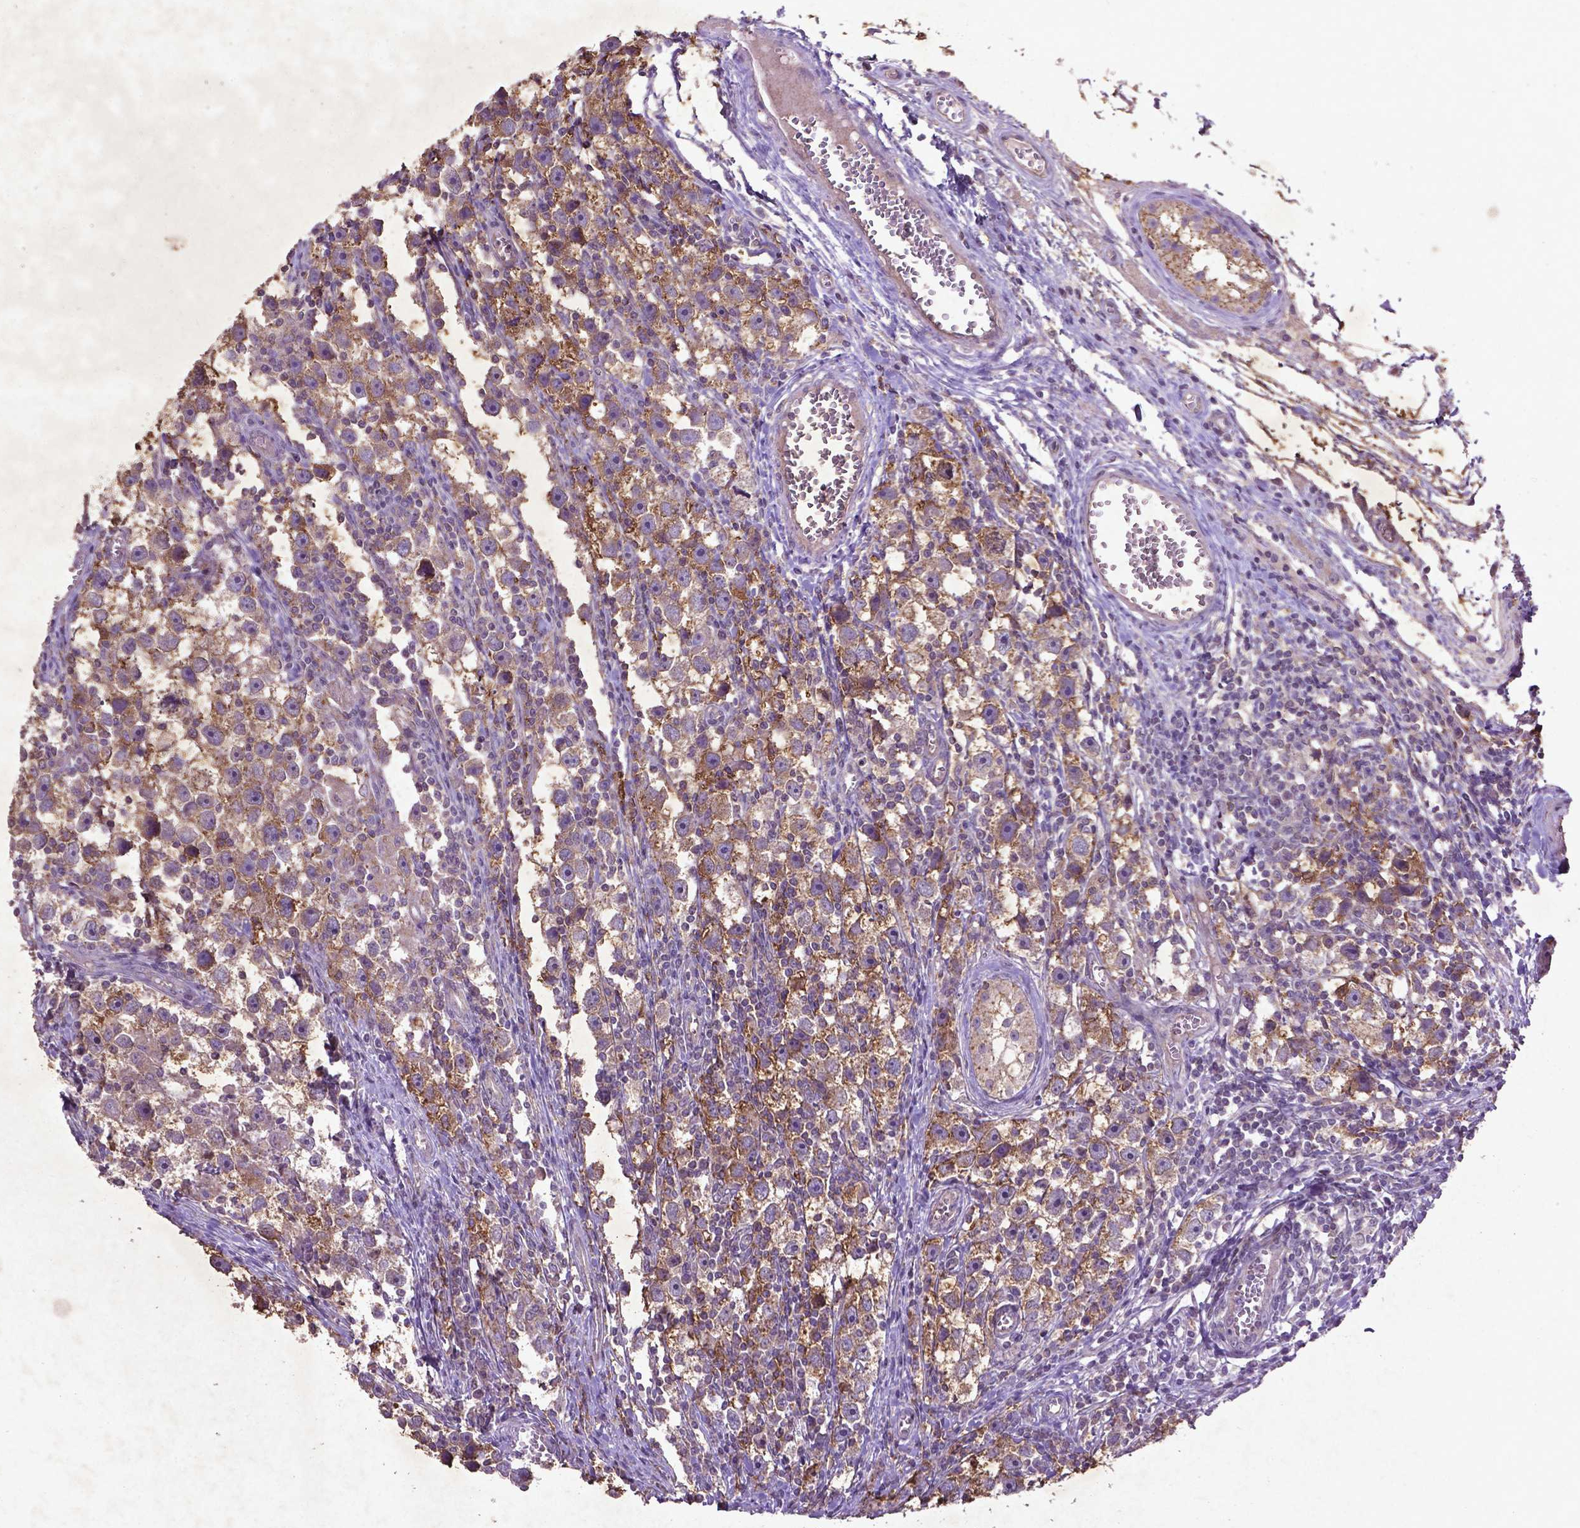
{"staining": {"intensity": "weak", "quantity": "25%-75%", "location": "cytoplasmic/membranous"}, "tissue": "testis cancer", "cell_type": "Tumor cells", "image_type": "cancer", "snomed": [{"axis": "morphology", "description": "Seminoma, NOS"}, {"axis": "topography", "description": "Testis"}], "caption": "High-power microscopy captured an immunohistochemistry (IHC) image of testis cancer (seminoma), revealing weak cytoplasmic/membranous positivity in about 25%-75% of tumor cells.", "gene": "MTOR", "patient": {"sex": "male", "age": 30}}